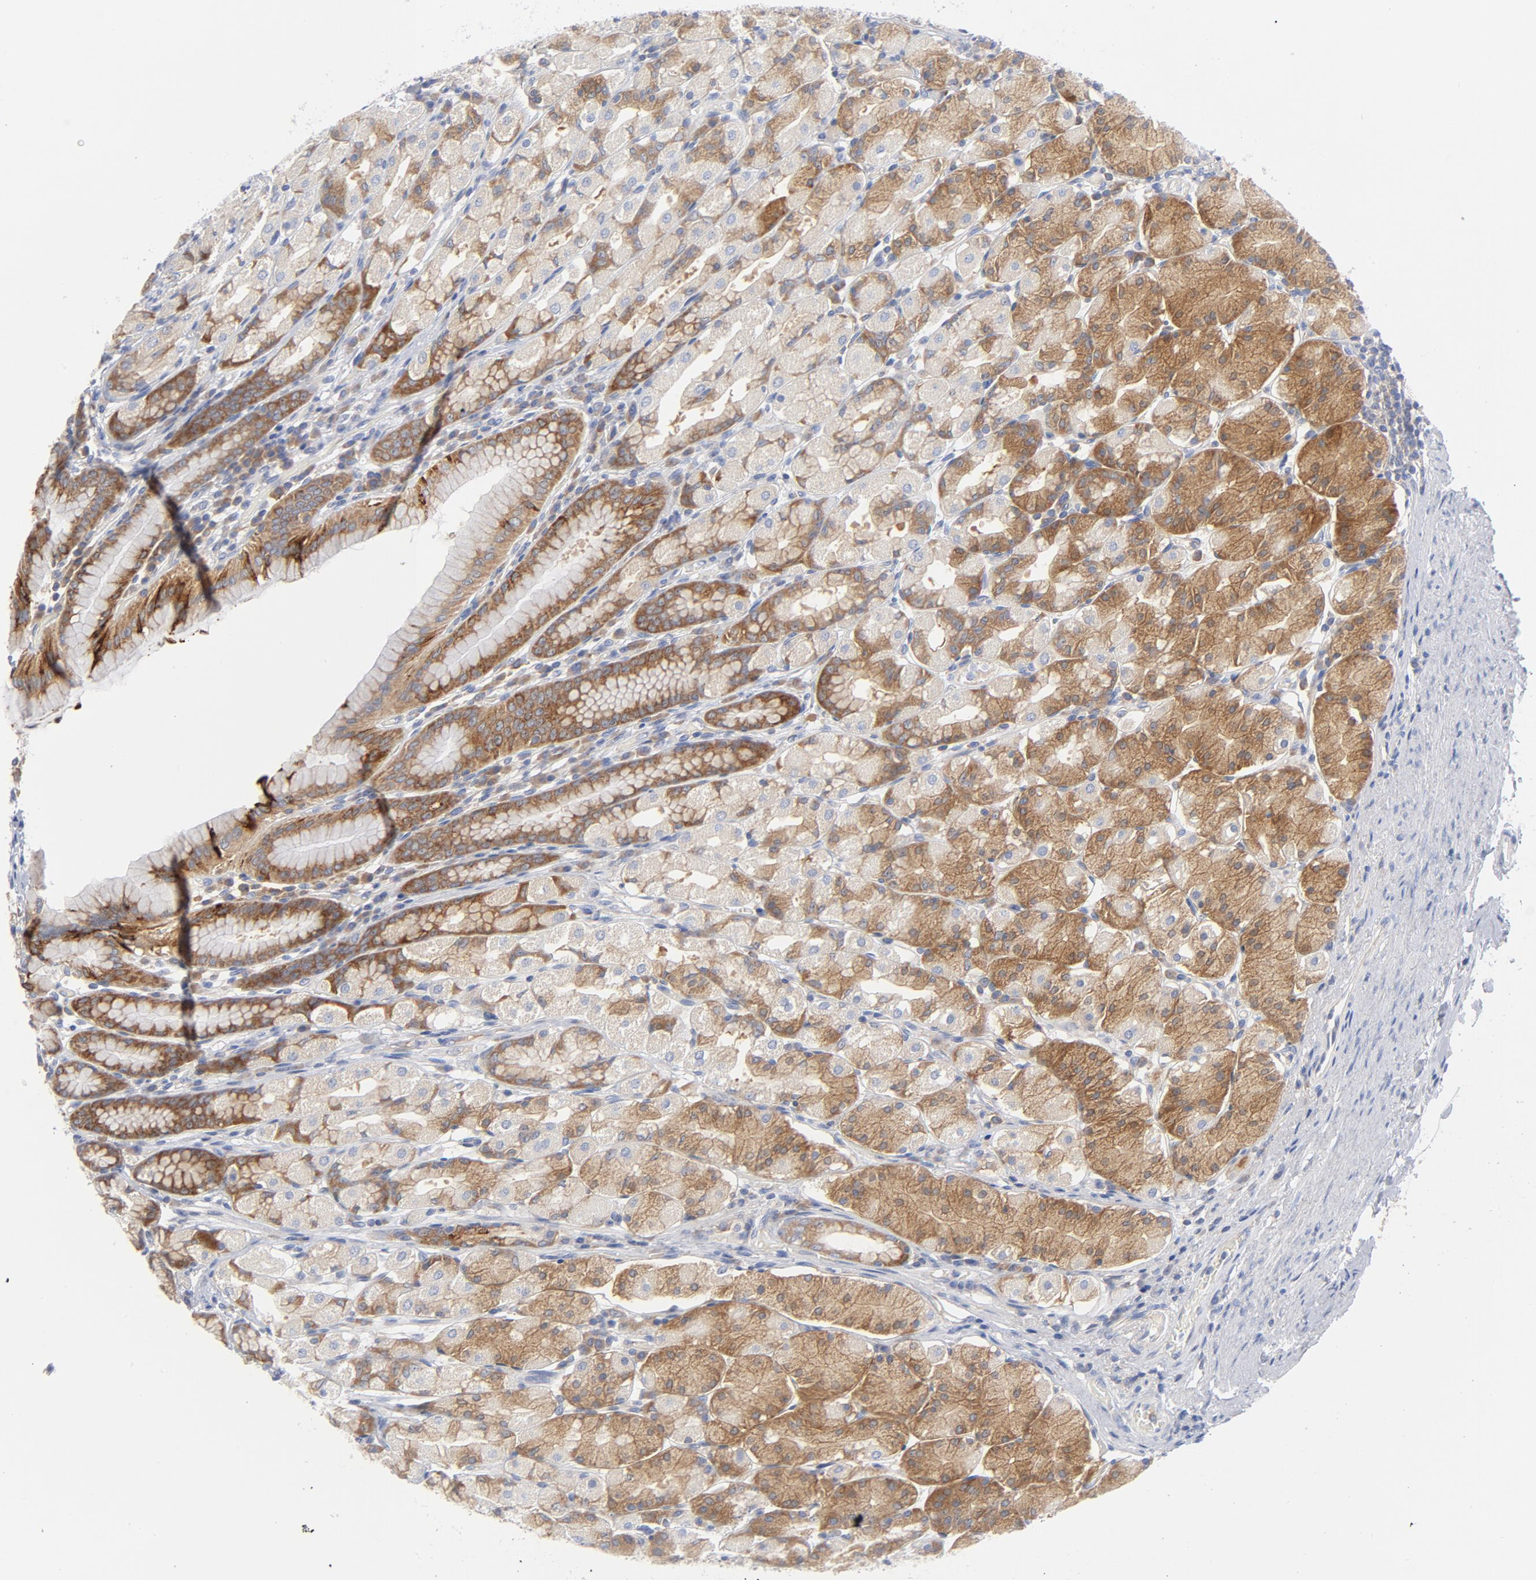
{"staining": {"intensity": "moderate", "quantity": "25%-75%", "location": "cytoplasmic/membranous"}, "tissue": "stomach", "cell_type": "Glandular cells", "image_type": "normal", "snomed": [{"axis": "morphology", "description": "Normal tissue, NOS"}, {"axis": "topography", "description": "Stomach, upper"}], "caption": "Unremarkable stomach was stained to show a protein in brown. There is medium levels of moderate cytoplasmic/membranous staining in approximately 25%-75% of glandular cells. (IHC, brightfield microscopy, high magnification).", "gene": "CD86", "patient": {"sex": "male", "age": 68}}